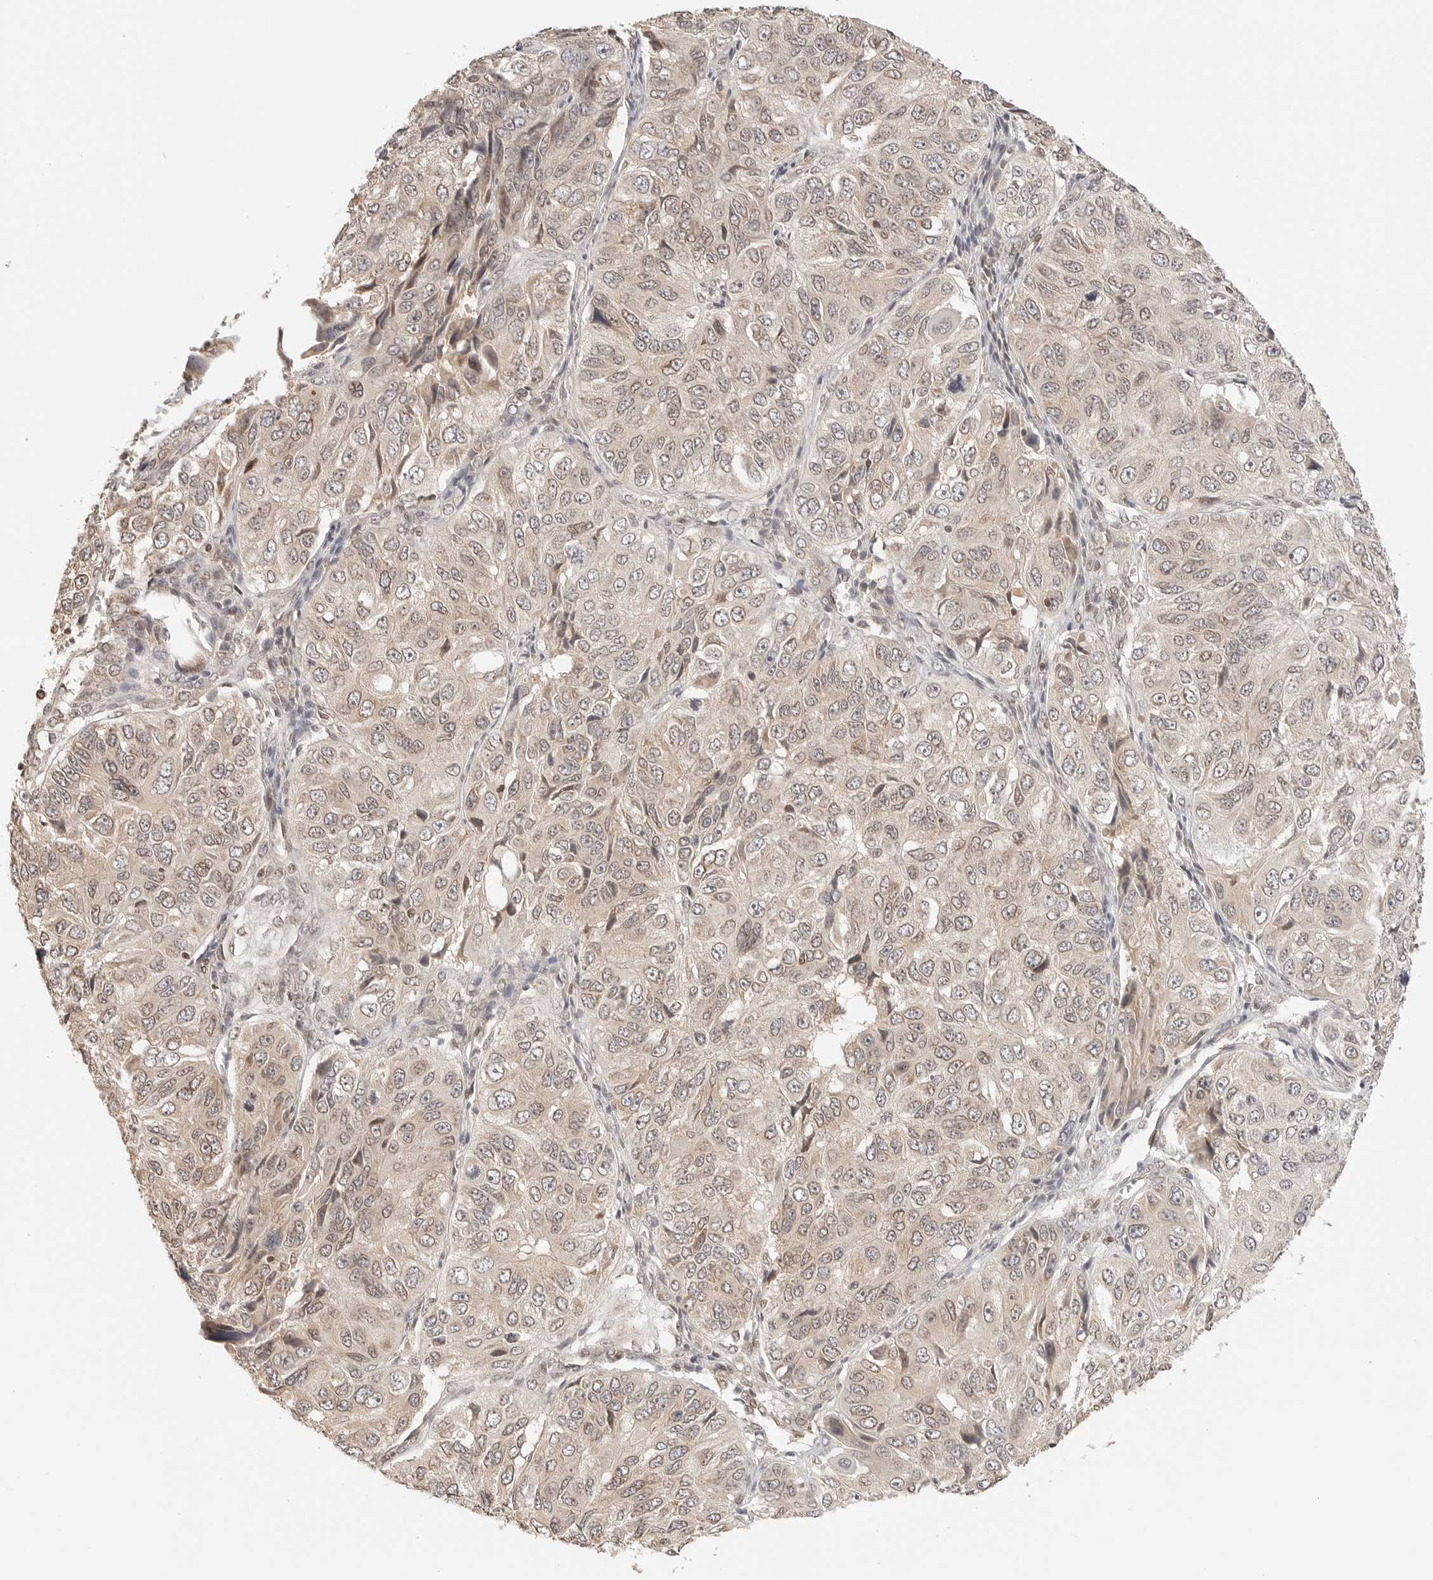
{"staining": {"intensity": "weak", "quantity": "25%-75%", "location": "cytoplasmic/membranous,nuclear"}, "tissue": "ovarian cancer", "cell_type": "Tumor cells", "image_type": "cancer", "snomed": [{"axis": "morphology", "description": "Carcinoma, endometroid"}, {"axis": "topography", "description": "Ovary"}], "caption": "A micrograph showing weak cytoplasmic/membranous and nuclear staining in about 25%-75% of tumor cells in ovarian cancer (endometroid carcinoma), as visualized by brown immunohistochemical staining.", "gene": "POLH", "patient": {"sex": "female", "age": 51}}